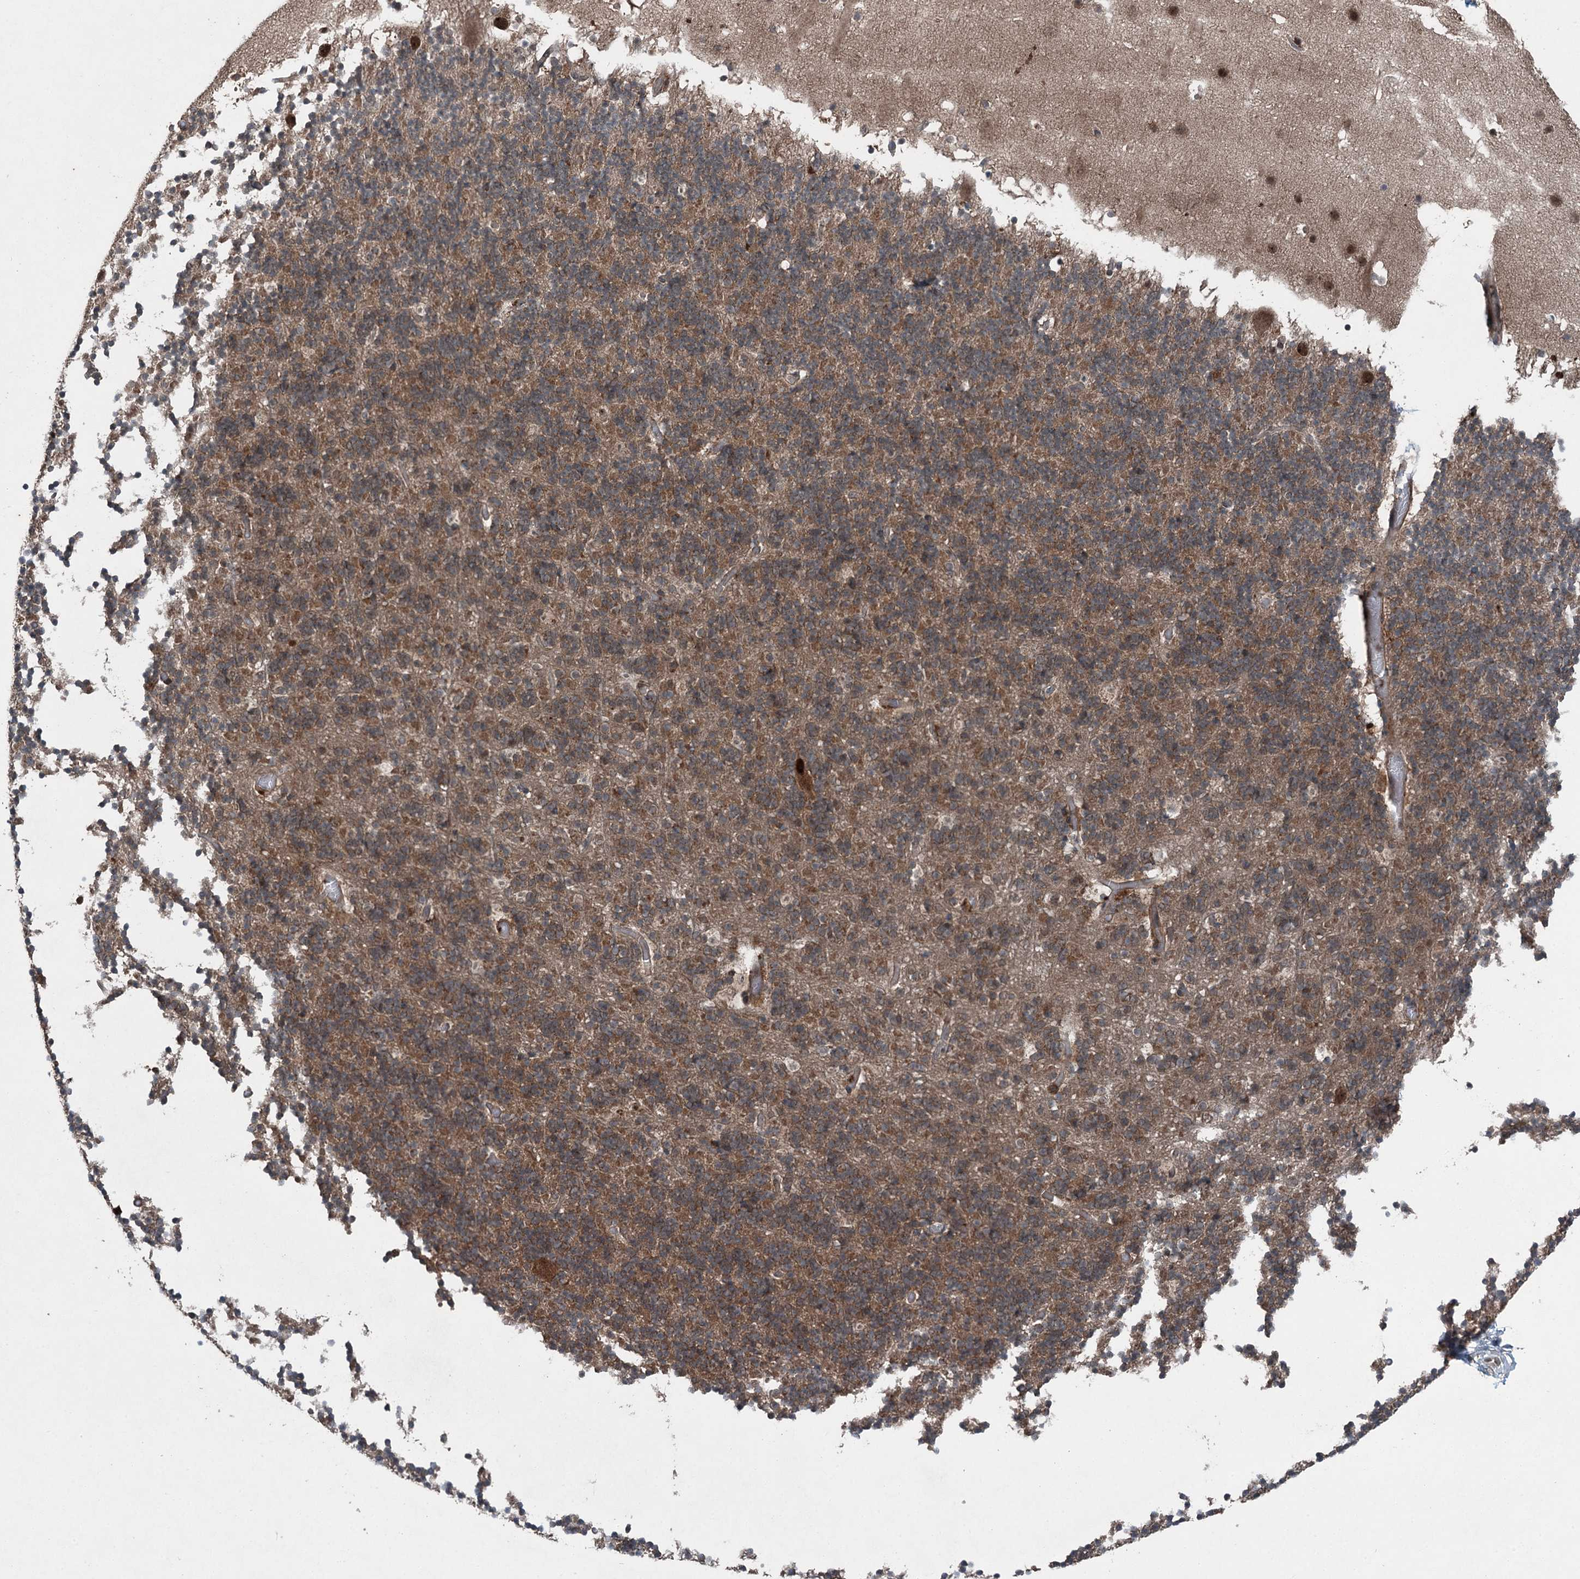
{"staining": {"intensity": "moderate", "quantity": ">75%", "location": "cytoplasmic/membranous"}, "tissue": "cerebellum", "cell_type": "Cells in granular layer", "image_type": "normal", "snomed": [{"axis": "morphology", "description": "Normal tissue, NOS"}, {"axis": "topography", "description": "Cerebellum"}], "caption": "Cerebellum was stained to show a protein in brown. There is medium levels of moderate cytoplasmic/membranous expression in approximately >75% of cells in granular layer. The staining is performed using DAB (3,3'-diaminobenzidine) brown chromogen to label protein expression. The nuclei are counter-stained blue using hematoxylin.", "gene": "BORCS7", "patient": {"sex": "male", "age": 57}}